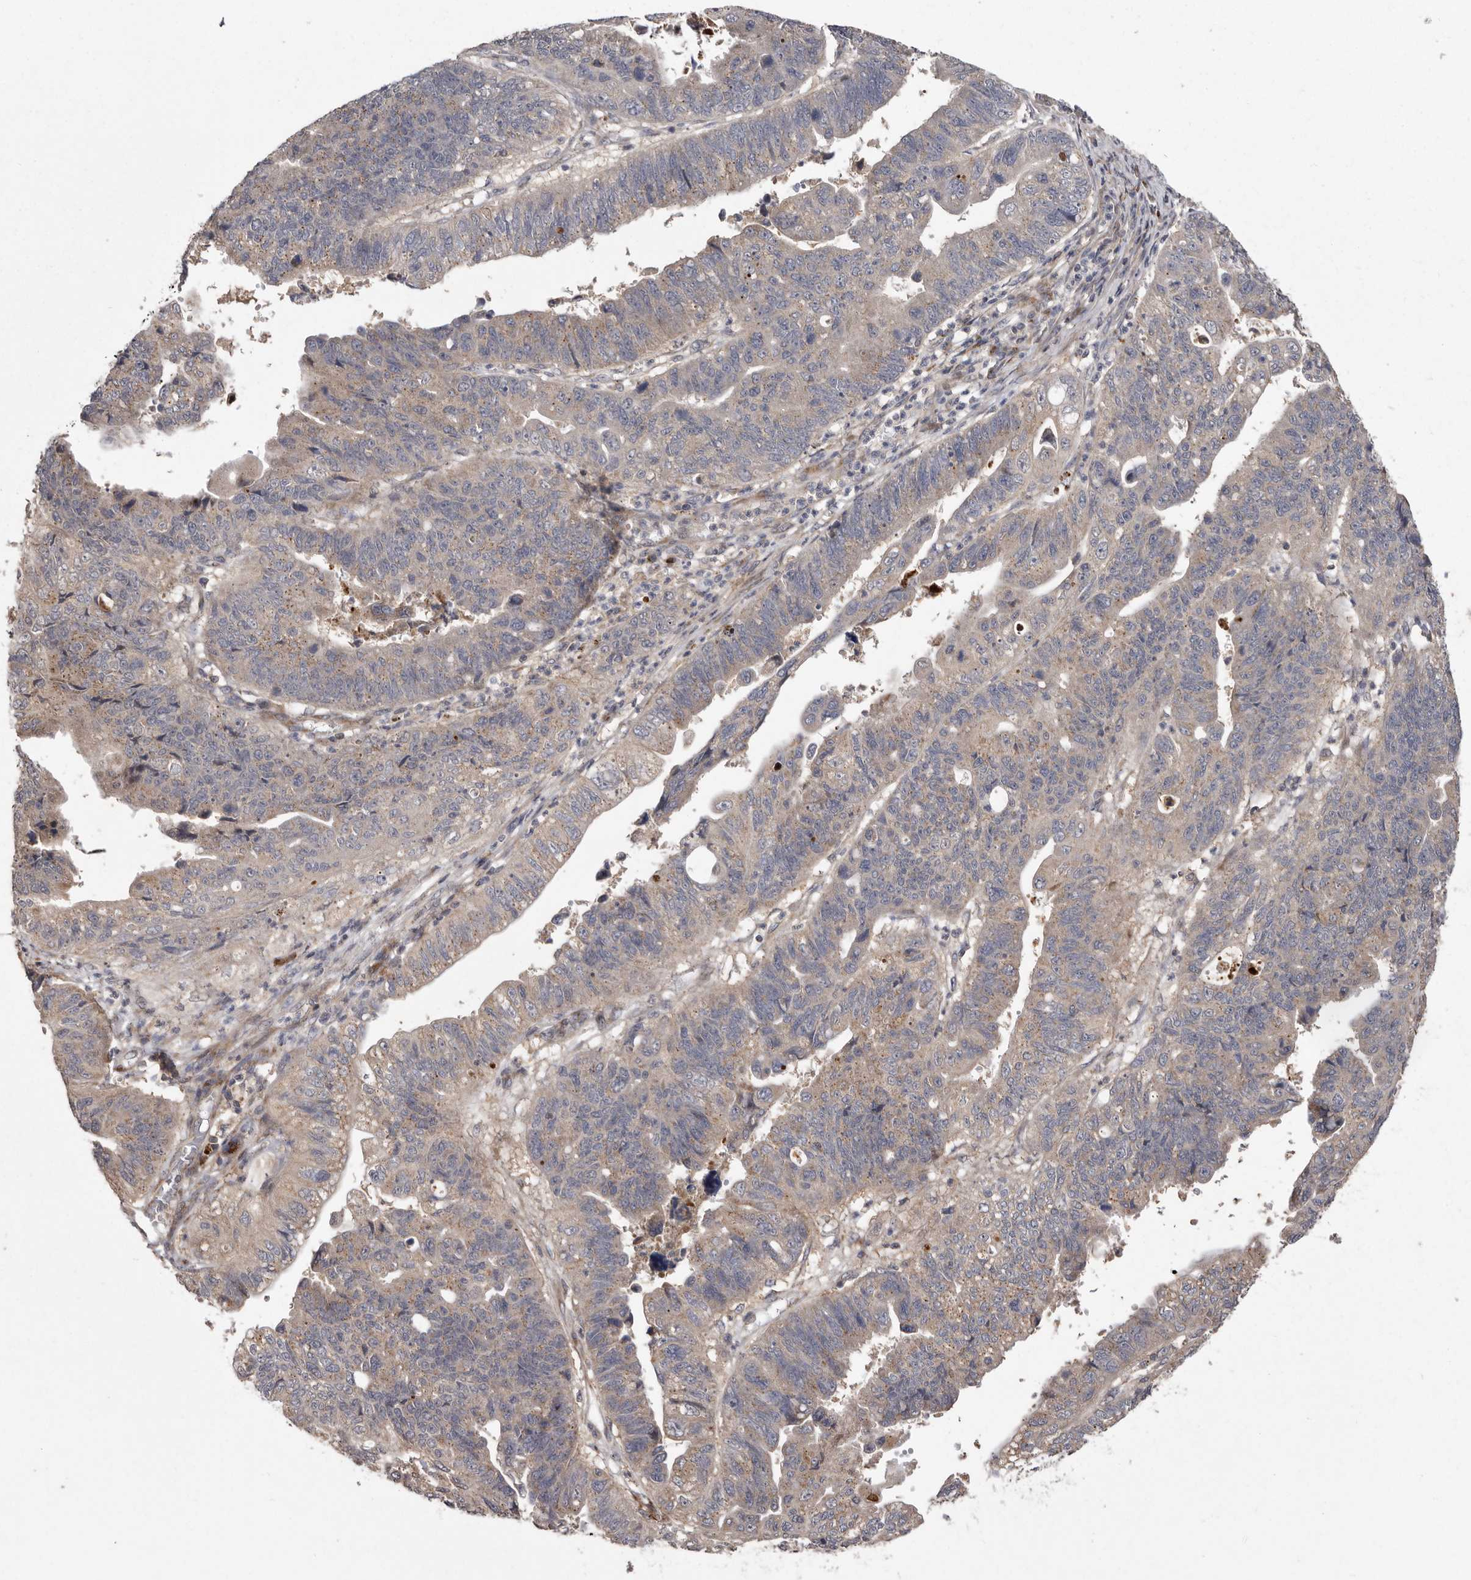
{"staining": {"intensity": "weak", "quantity": ">75%", "location": "cytoplasmic/membranous"}, "tissue": "stomach cancer", "cell_type": "Tumor cells", "image_type": "cancer", "snomed": [{"axis": "morphology", "description": "Adenocarcinoma, NOS"}, {"axis": "topography", "description": "Stomach"}], "caption": "Protein analysis of stomach adenocarcinoma tissue displays weak cytoplasmic/membranous expression in about >75% of tumor cells. (DAB (3,3'-diaminobenzidine) = brown stain, brightfield microscopy at high magnification).", "gene": "FLAD1", "patient": {"sex": "male", "age": 59}}